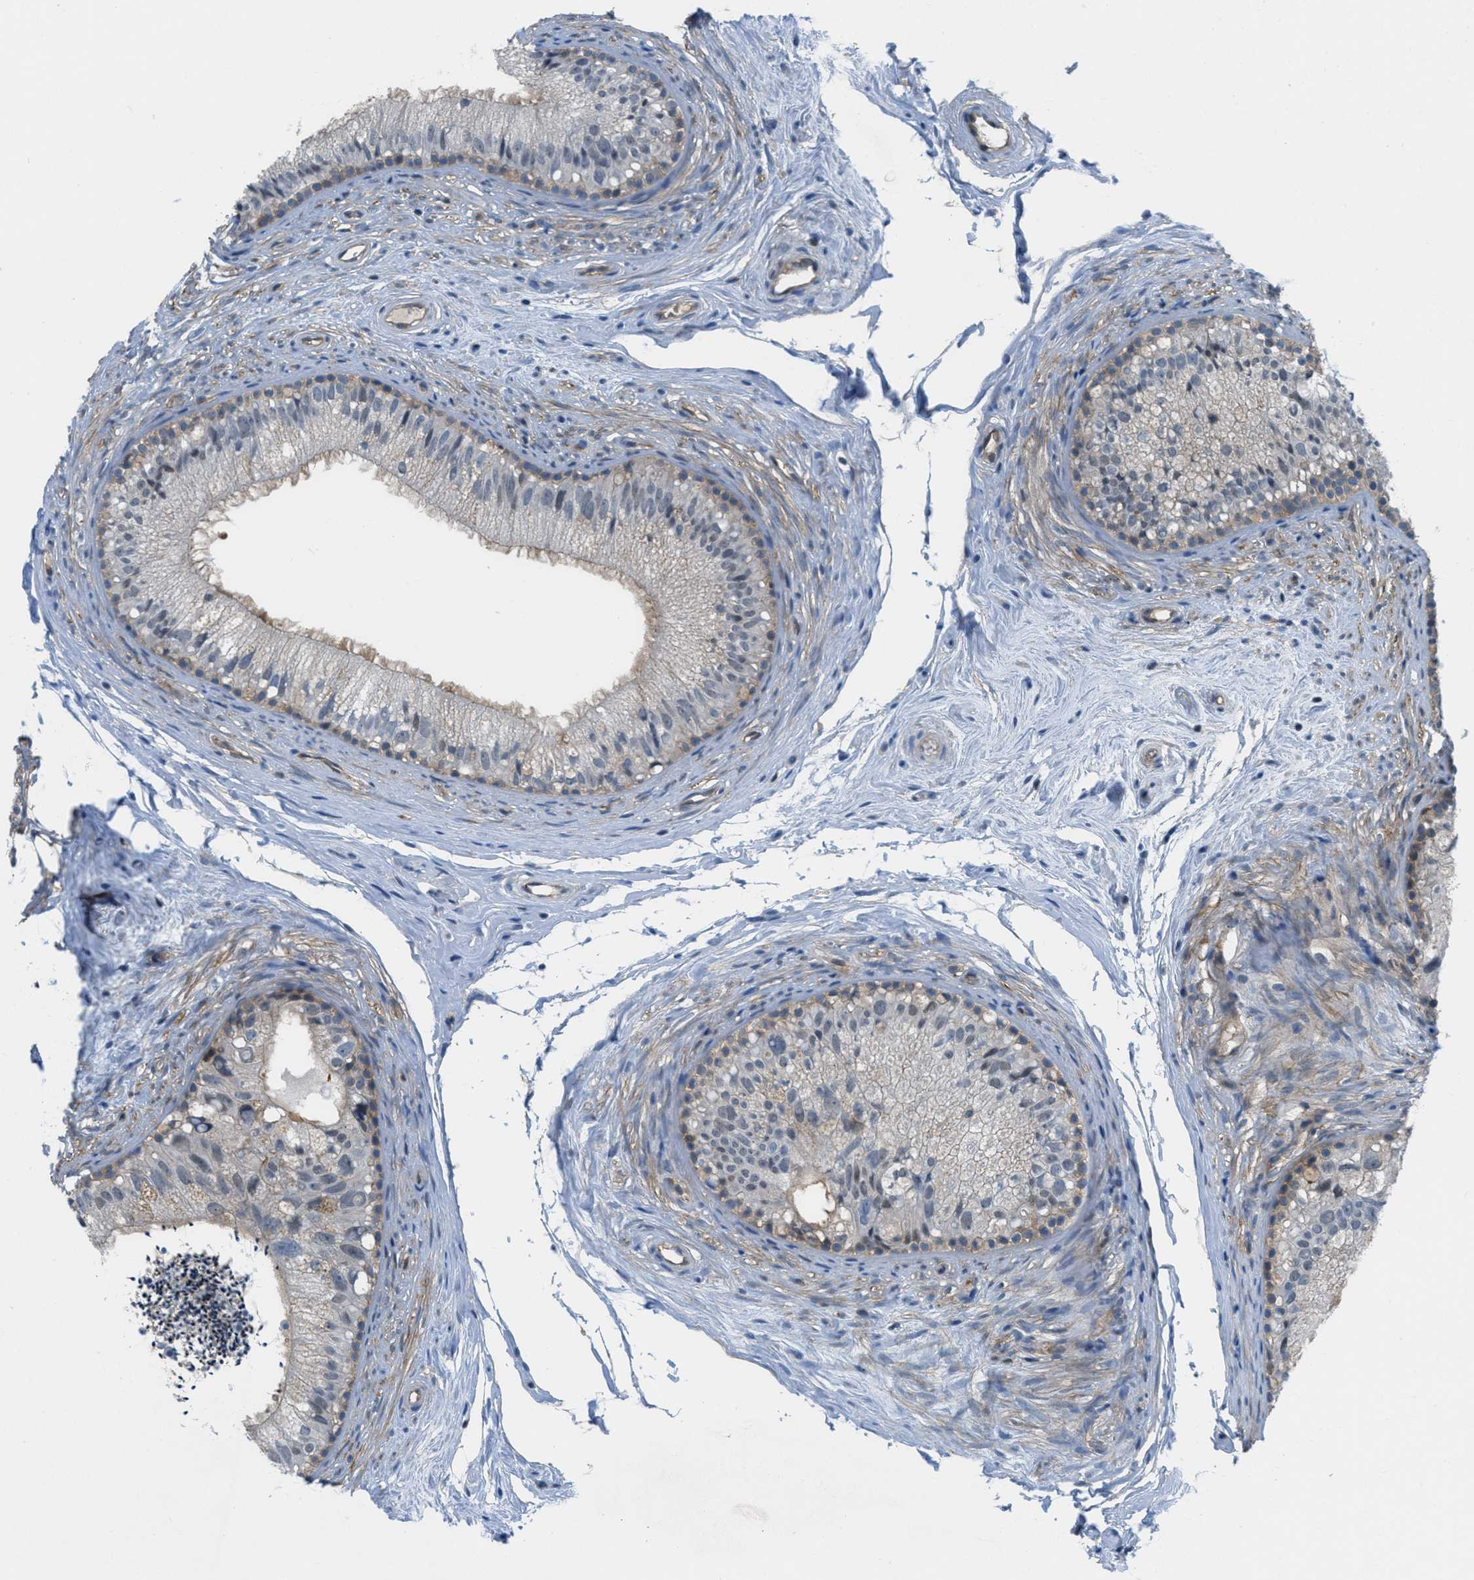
{"staining": {"intensity": "weak", "quantity": "25%-75%", "location": "cytoplasmic/membranous"}, "tissue": "epididymis", "cell_type": "Glandular cells", "image_type": "normal", "snomed": [{"axis": "morphology", "description": "Normal tissue, NOS"}, {"axis": "topography", "description": "Epididymis"}], "caption": "This is a micrograph of immunohistochemistry staining of normal epididymis, which shows weak expression in the cytoplasmic/membranous of glandular cells.", "gene": "PIP5K1C", "patient": {"sex": "male", "age": 56}}